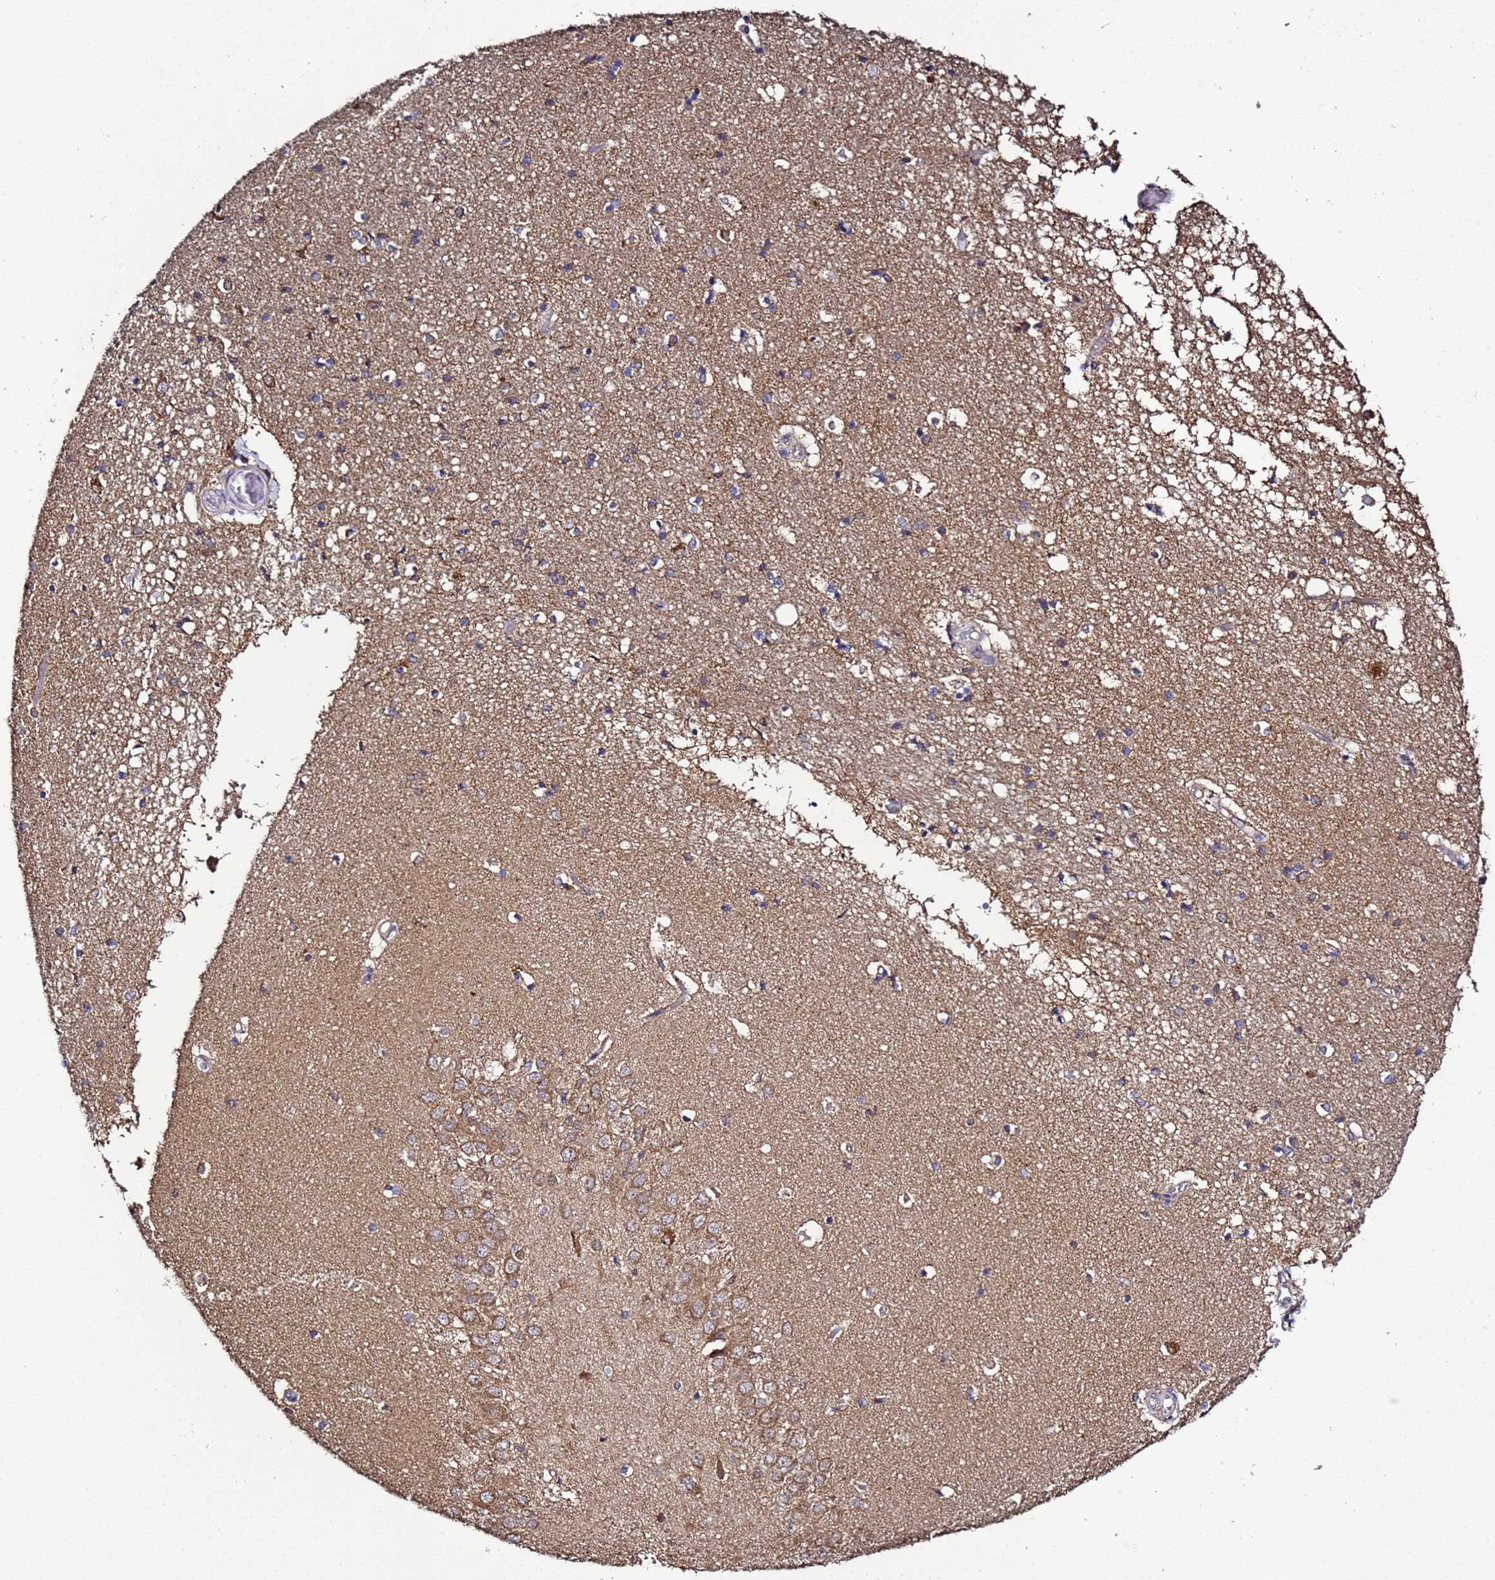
{"staining": {"intensity": "moderate", "quantity": "<25%", "location": "cytoplasmic/membranous"}, "tissue": "hippocampus", "cell_type": "Glial cells", "image_type": "normal", "snomed": [{"axis": "morphology", "description": "Normal tissue, NOS"}, {"axis": "topography", "description": "Hippocampus"}], "caption": "Immunohistochemical staining of benign human hippocampus shows moderate cytoplasmic/membranous protein positivity in about <25% of glial cells. (DAB (3,3'-diaminobenzidine) IHC, brown staining for protein, blue staining for nuclei).", "gene": "HSPBAP1", "patient": {"sex": "male", "age": 45}}